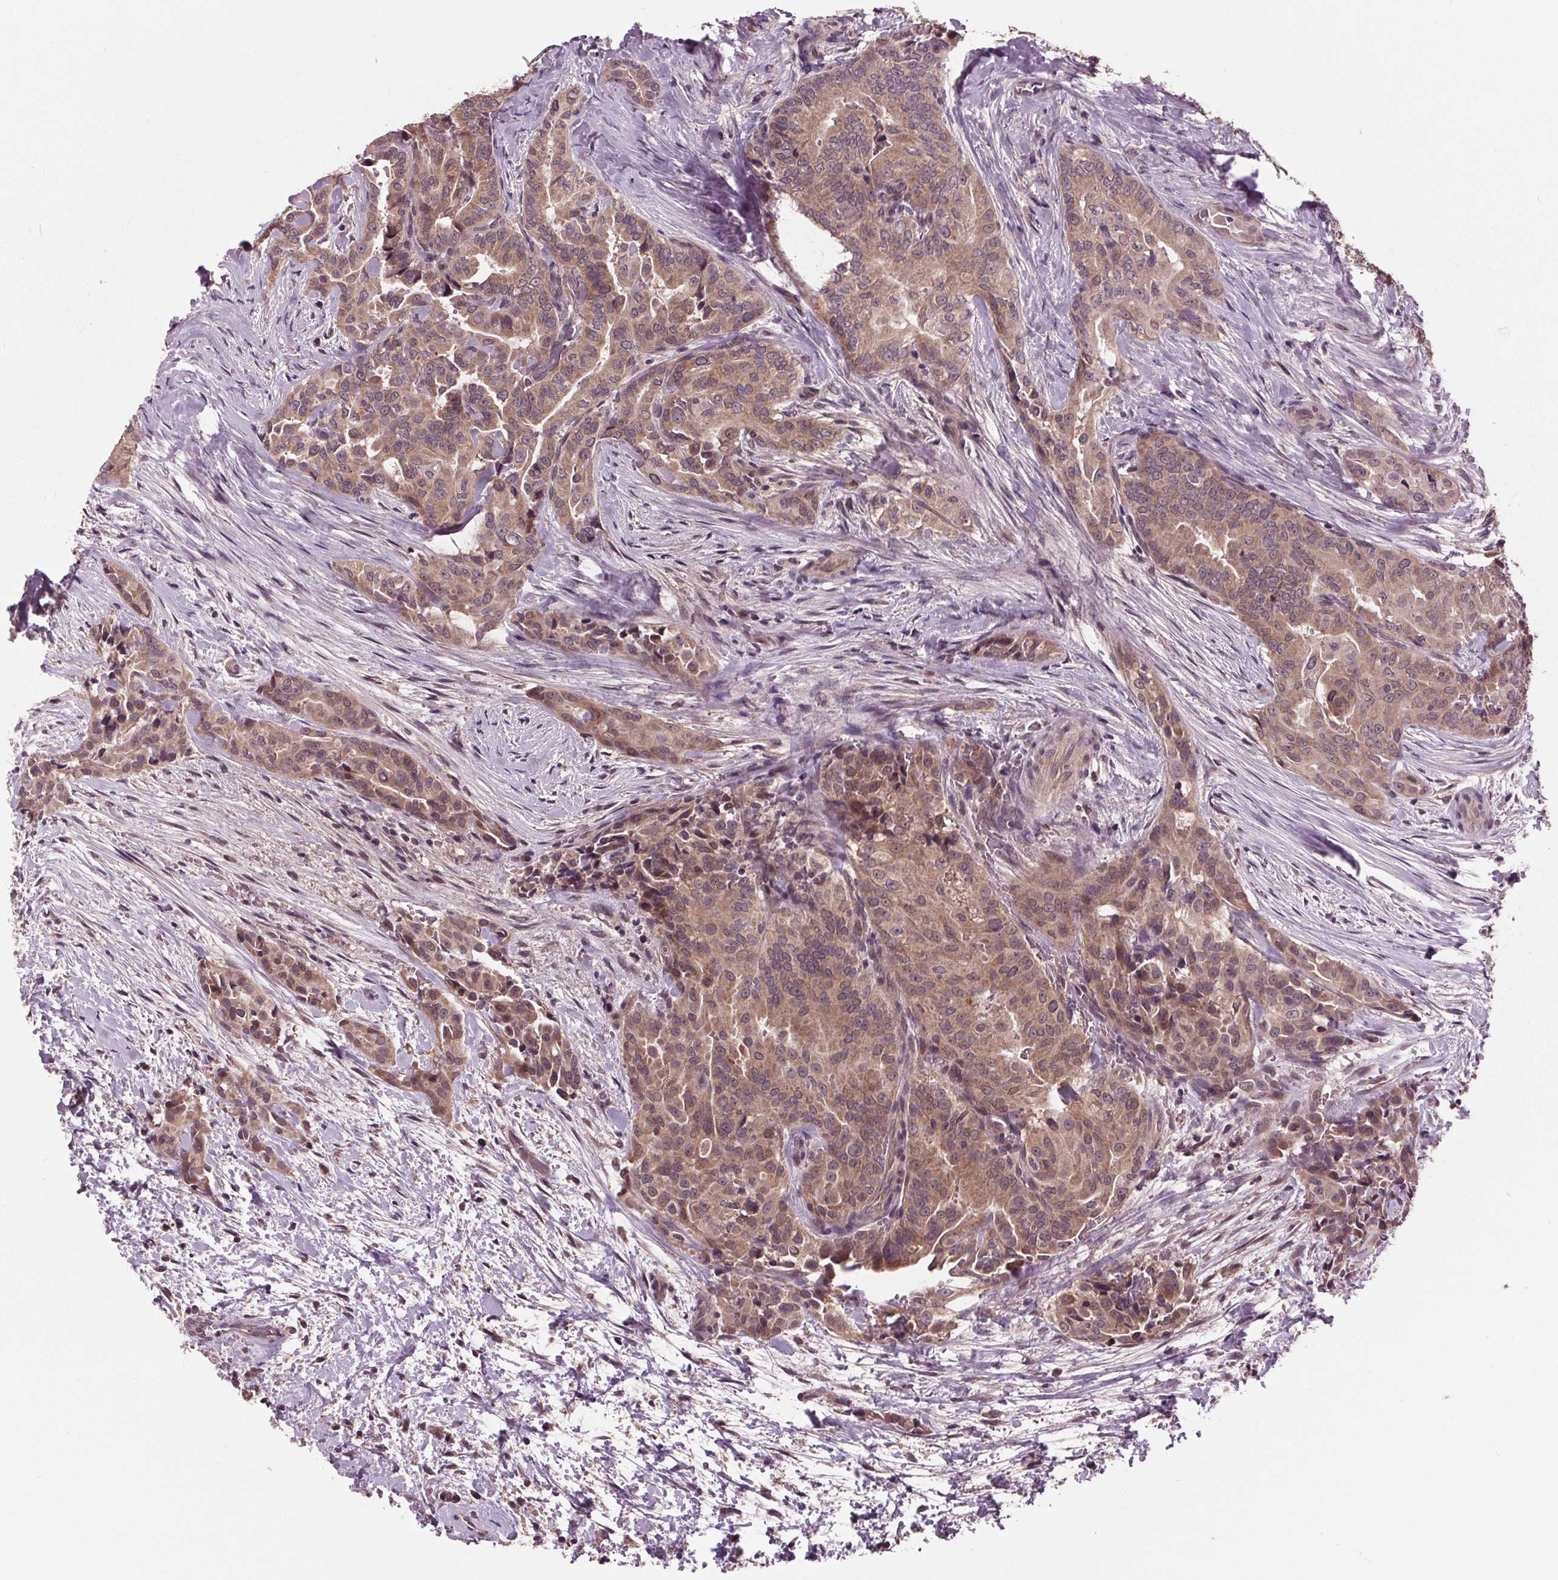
{"staining": {"intensity": "moderate", "quantity": ">75%", "location": "cytoplasmic/membranous"}, "tissue": "thyroid cancer", "cell_type": "Tumor cells", "image_type": "cancer", "snomed": [{"axis": "morphology", "description": "Papillary adenocarcinoma, NOS"}, {"axis": "topography", "description": "Thyroid gland"}], "caption": "Protein staining of thyroid papillary adenocarcinoma tissue demonstrates moderate cytoplasmic/membranous positivity in approximately >75% of tumor cells. The protein is shown in brown color, while the nuclei are stained blue.", "gene": "MAPK8", "patient": {"sex": "male", "age": 61}}